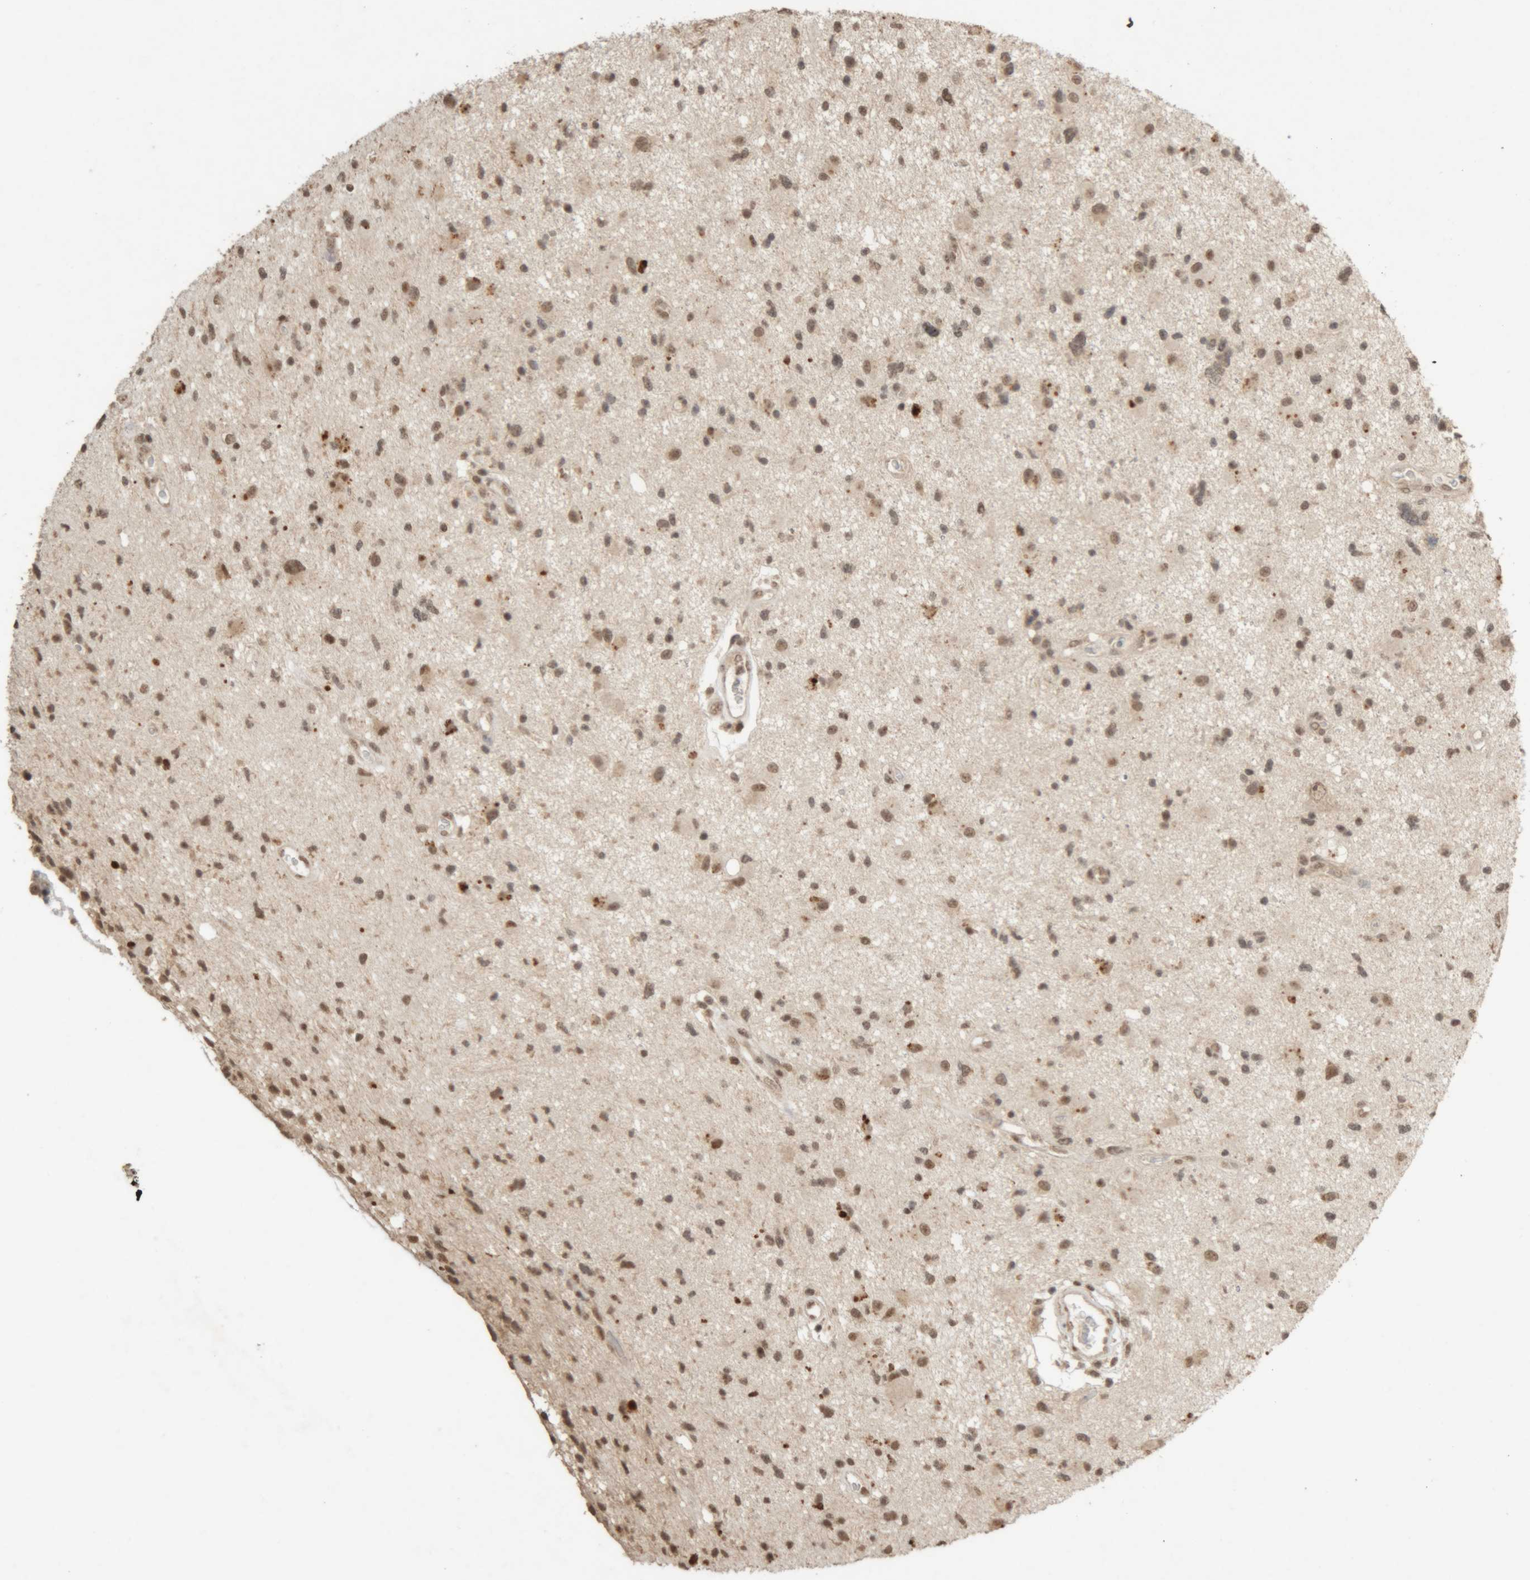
{"staining": {"intensity": "moderate", "quantity": "25%-75%", "location": "nuclear"}, "tissue": "glioma", "cell_type": "Tumor cells", "image_type": "cancer", "snomed": [{"axis": "morphology", "description": "Glioma, malignant, High grade"}, {"axis": "topography", "description": "Brain"}], "caption": "Human high-grade glioma (malignant) stained with a brown dye displays moderate nuclear positive expression in approximately 25%-75% of tumor cells.", "gene": "KEAP1", "patient": {"sex": "male", "age": 33}}